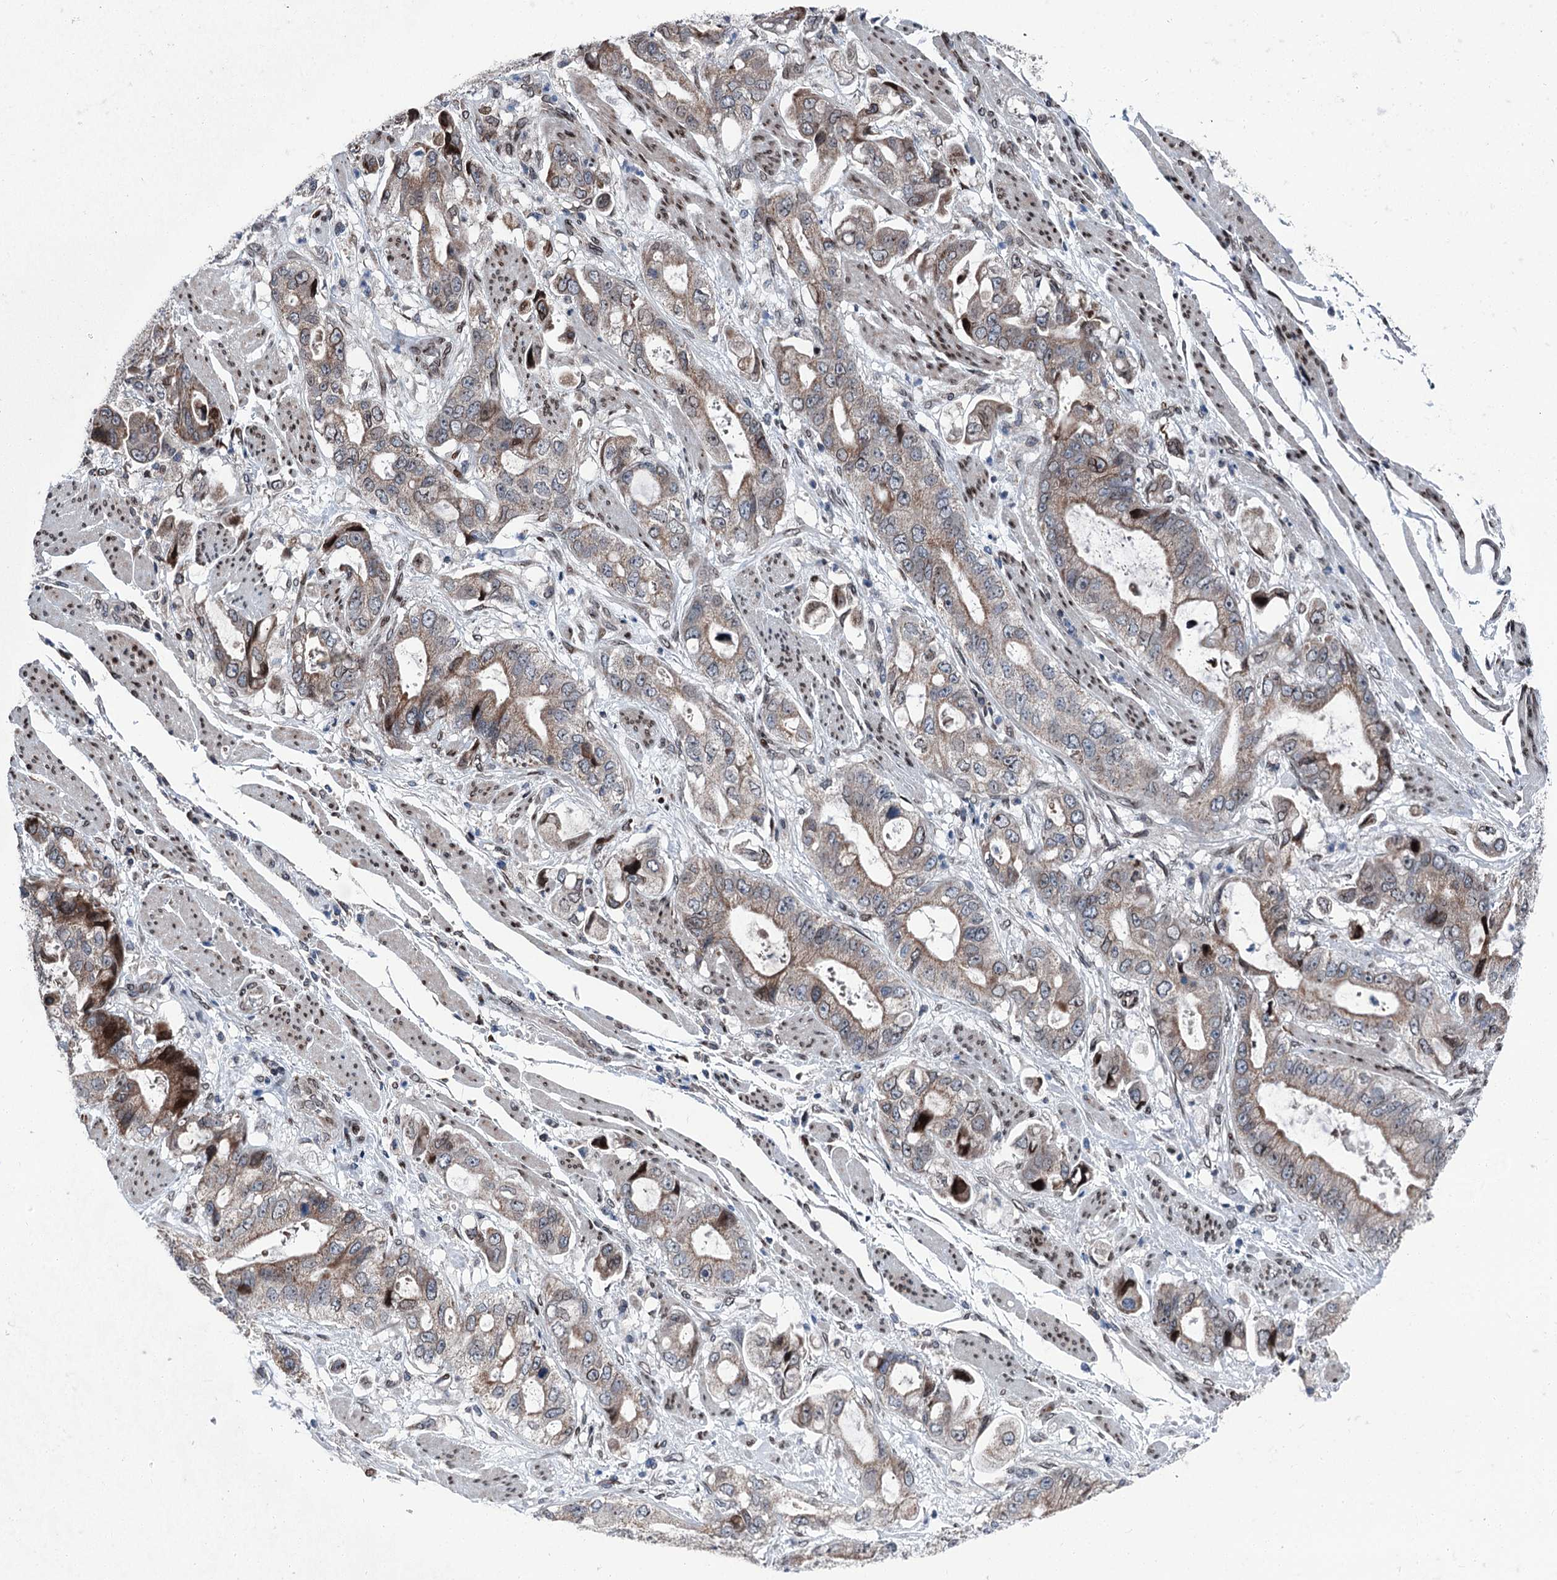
{"staining": {"intensity": "moderate", "quantity": ">75%", "location": "cytoplasmic/membranous"}, "tissue": "stomach cancer", "cell_type": "Tumor cells", "image_type": "cancer", "snomed": [{"axis": "morphology", "description": "Adenocarcinoma, NOS"}, {"axis": "topography", "description": "Stomach"}], "caption": "Protein staining demonstrates moderate cytoplasmic/membranous positivity in approximately >75% of tumor cells in stomach cancer (adenocarcinoma).", "gene": "MRPL14", "patient": {"sex": "male", "age": 62}}